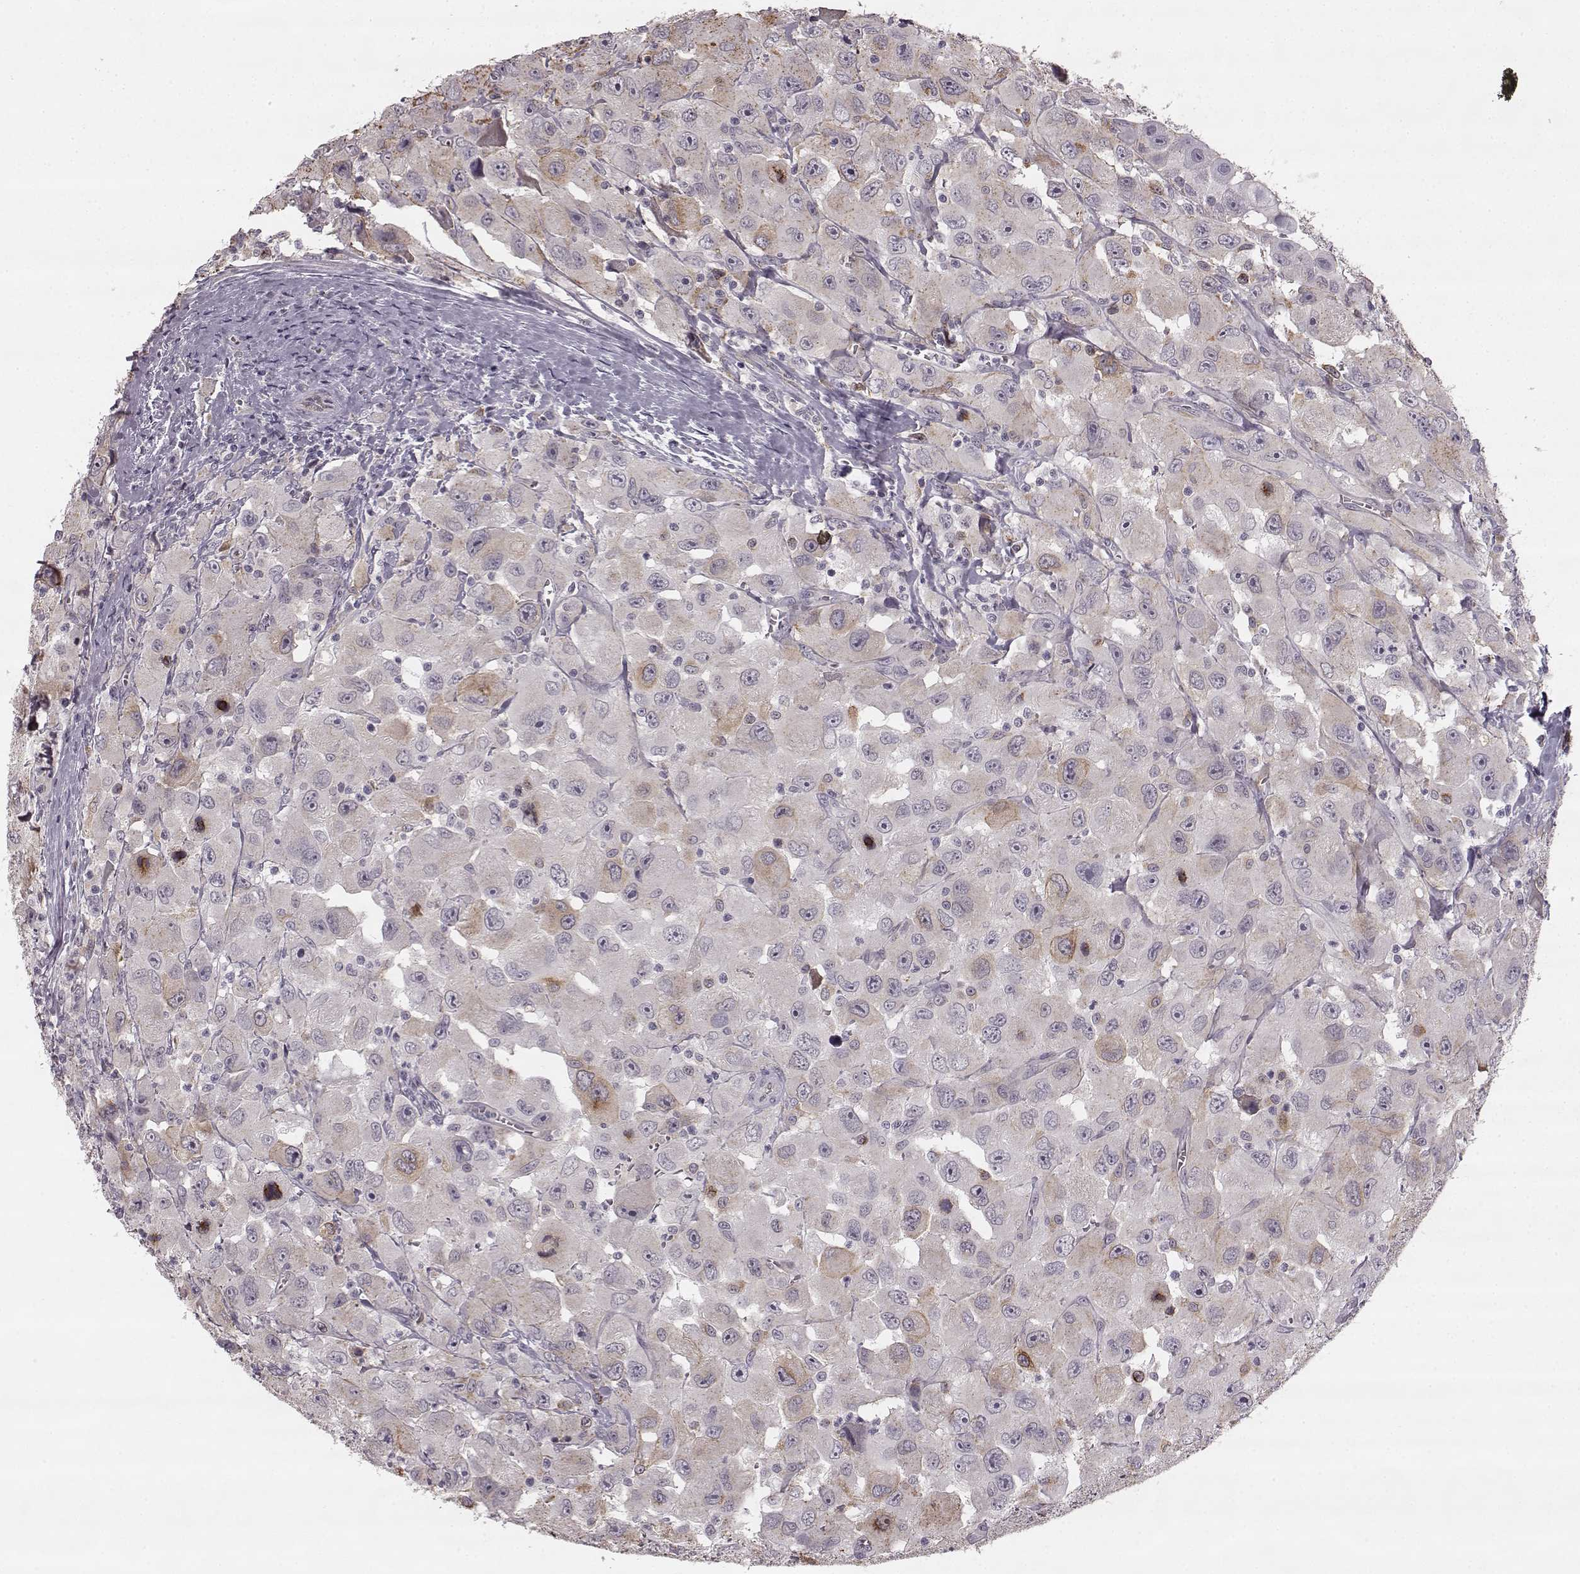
{"staining": {"intensity": "weak", "quantity": "<25%", "location": "cytoplasmic/membranous"}, "tissue": "head and neck cancer", "cell_type": "Tumor cells", "image_type": "cancer", "snomed": [{"axis": "morphology", "description": "Squamous cell carcinoma, NOS"}, {"axis": "morphology", "description": "Squamous cell carcinoma, metastatic, NOS"}, {"axis": "topography", "description": "Oral tissue"}, {"axis": "topography", "description": "Head-Neck"}], "caption": "There is no significant staining in tumor cells of metastatic squamous cell carcinoma (head and neck). (Stains: DAB immunohistochemistry (IHC) with hematoxylin counter stain, Microscopy: brightfield microscopy at high magnification).", "gene": "HMMR", "patient": {"sex": "female", "age": 85}}